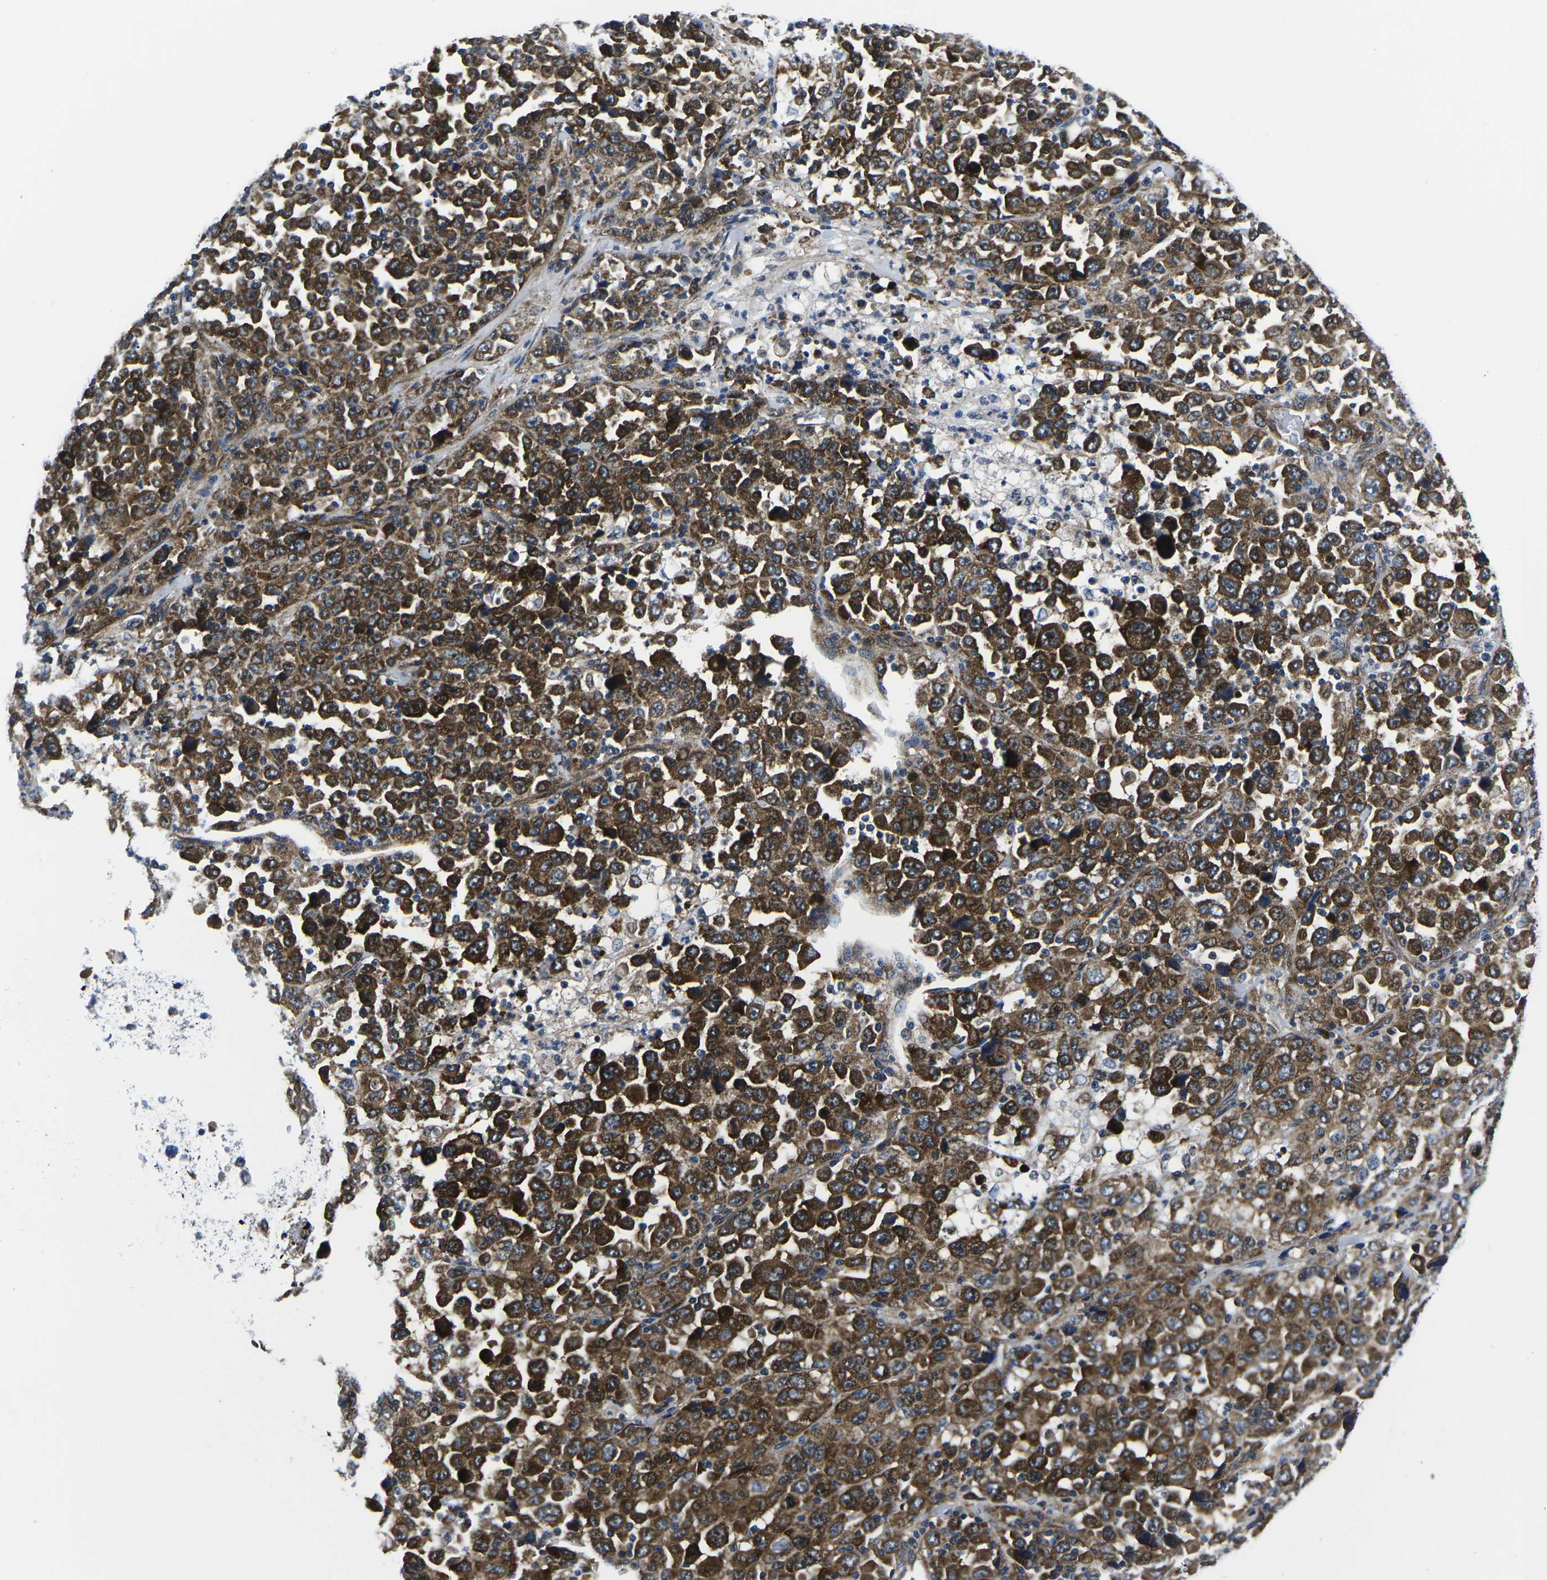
{"staining": {"intensity": "strong", "quantity": ">75%", "location": "cytoplasmic/membranous"}, "tissue": "stomach cancer", "cell_type": "Tumor cells", "image_type": "cancer", "snomed": [{"axis": "morphology", "description": "Normal tissue, NOS"}, {"axis": "morphology", "description": "Adenocarcinoma, NOS"}, {"axis": "topography", "description": "Stomach, upper"}, {"axis": "topography", "description": "Stomach"}], "caption": "A histopathology image of human adenocarcinoma (stomach) stained for a protein exhibits strong cytoplasmic/membranous brown staining in tumor cells.", "gene": "EIF4E", "patient": {"sex": "male", "age": 59}}